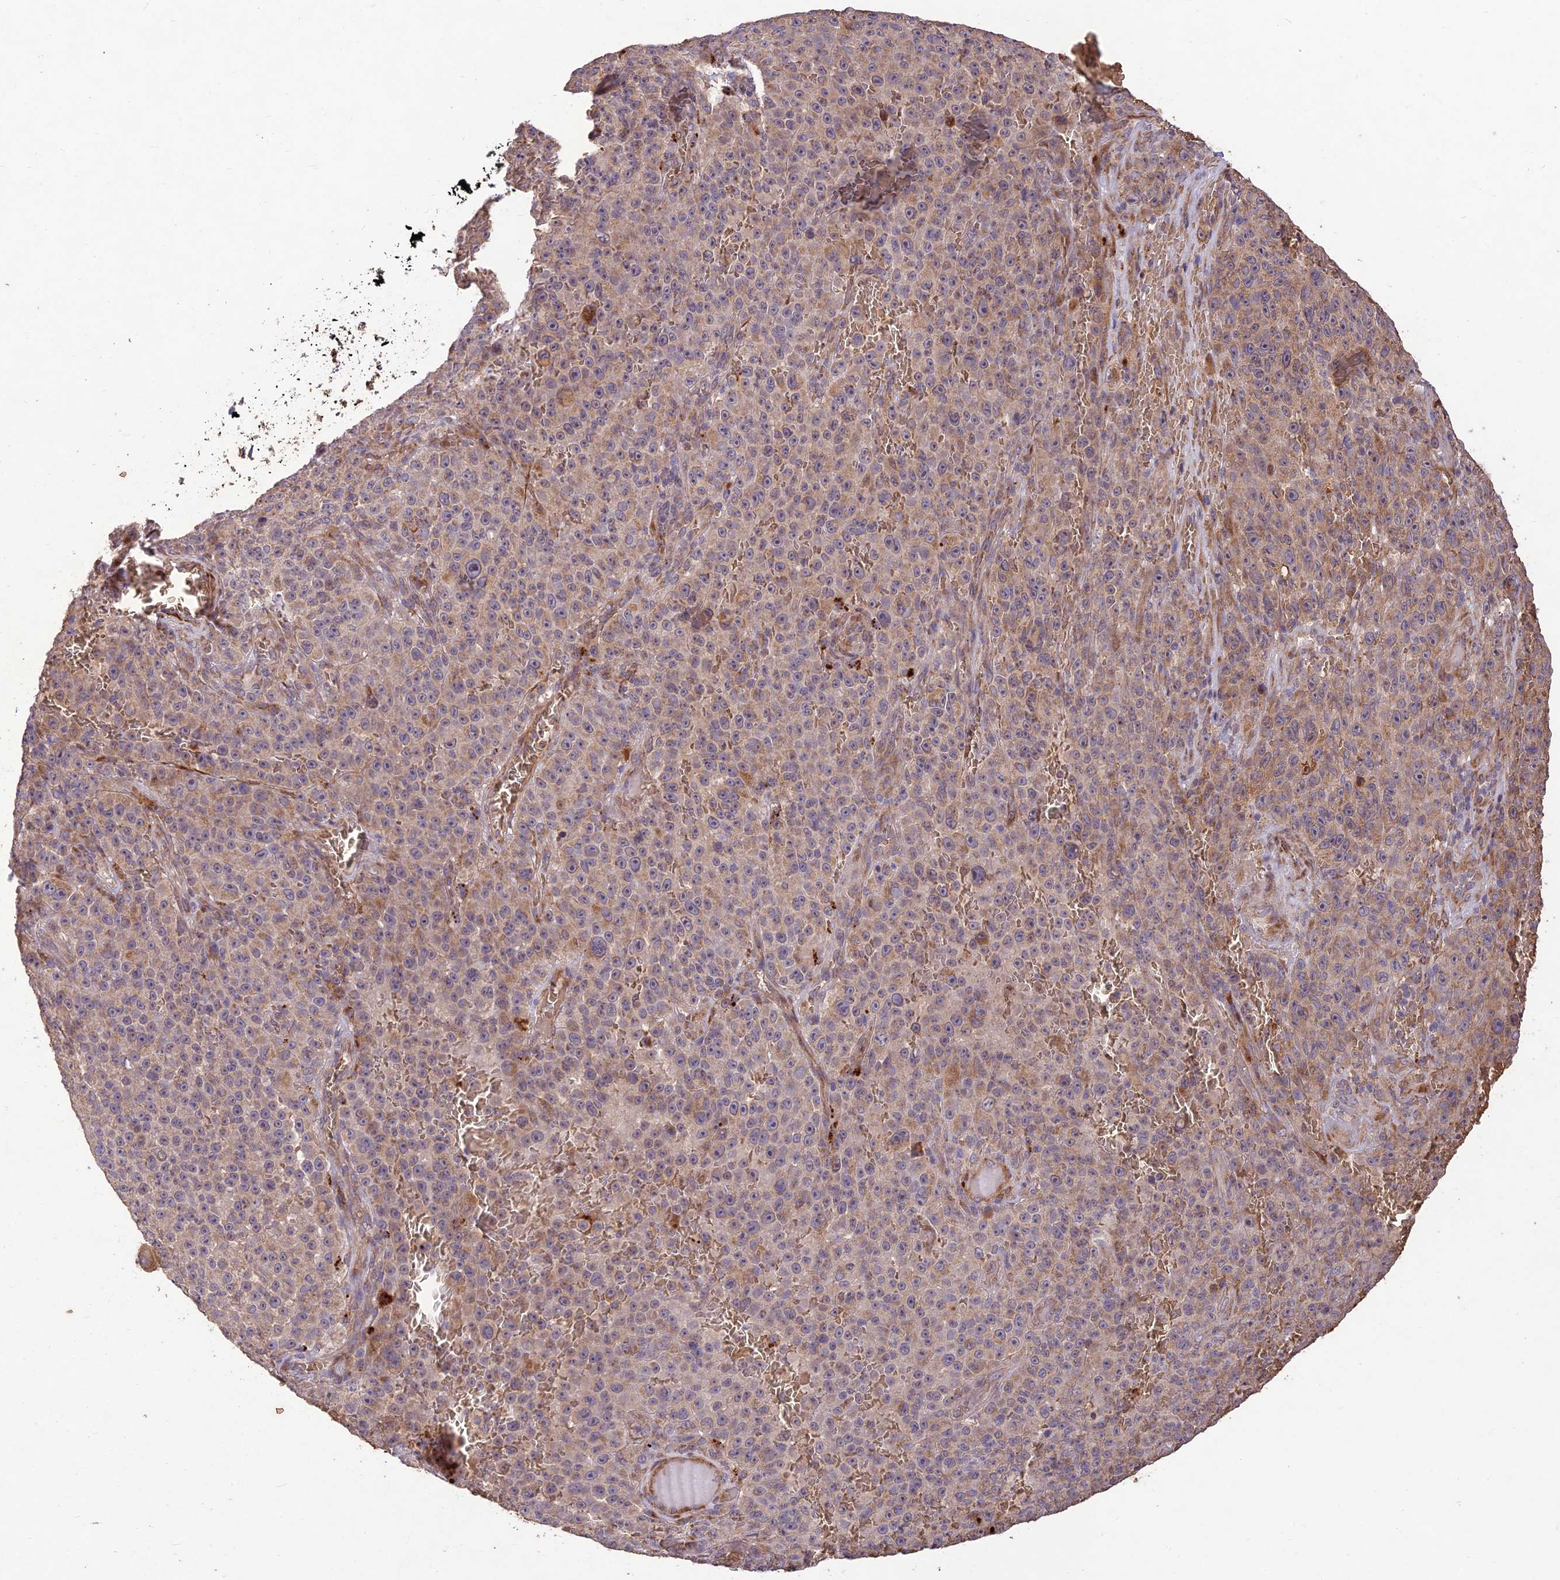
{"staining": {"intensity": "weak", "quantity": "<25%", "location": "cytoplasmic/membranous"}, "tissue": "melanoma", "cell_type": "Tumor cells", "image_type": "cancer", "snomed": [{"axis": "morphology", "description": "Malignant melanoma, NOS"}, {"axis": "topography", "description": "Skin"}], "caption": "The photomicrograph reveals no significant staining in tumor cells of malignant melanoma.", "gene": "PPP1R11", "patient": {"sex": "female", "age": 82}}